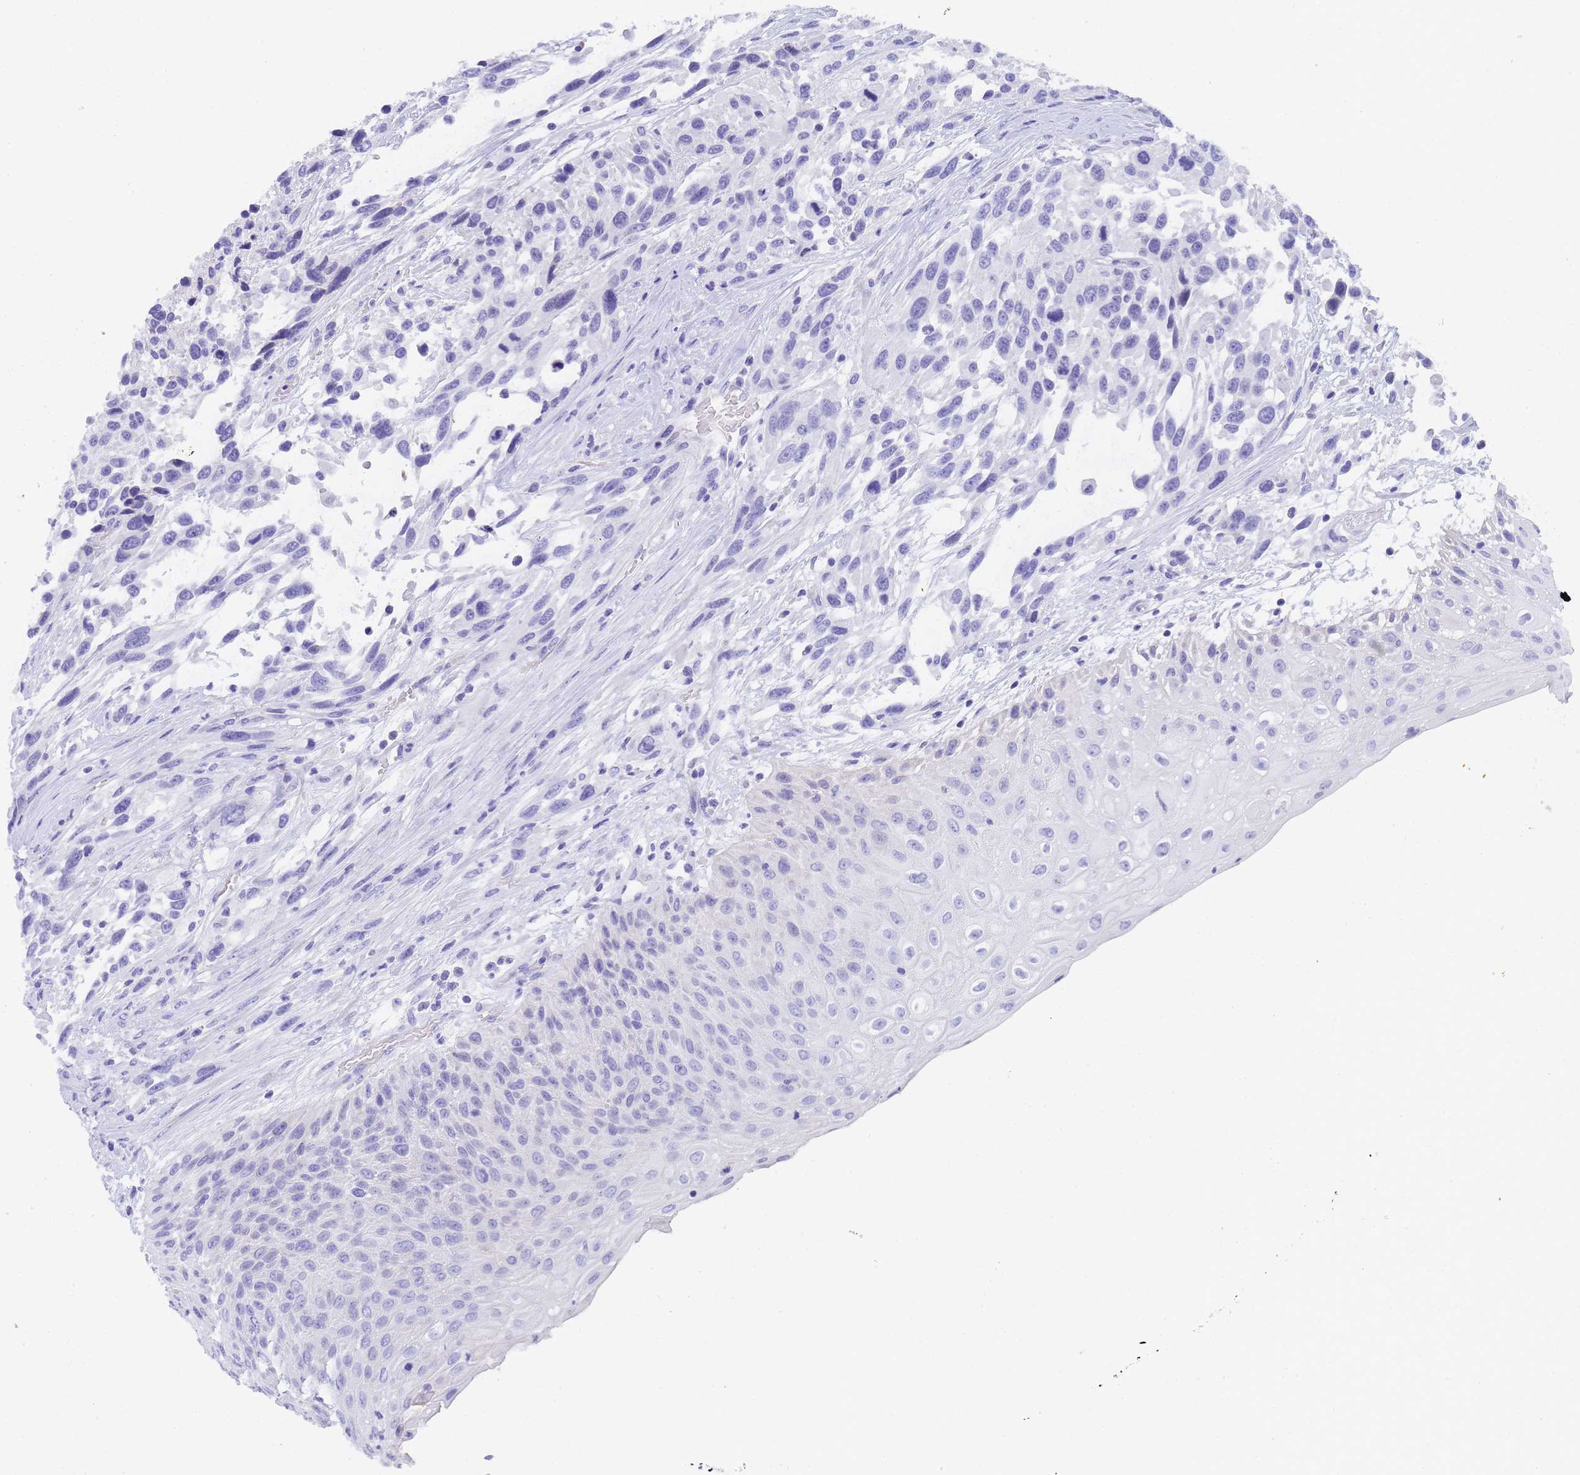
{"staining": {"intensity": "negative", "quantity": "none", "location": "none"}, "tissue": "urothelial cancer", "cell_type": "Tumor cells", "image_type": "cancer", "snomed": [{"axis": "morphology", "description": "Urothelial carcinoma, High grade"}, {"axis": "topography", "description": "Urinary bladder"}], "caption": "The IHC photomicrograph has no significant expression in tumor cells of high-grade urothelial carcinoma tissue. (DAB immunohistochemistry (IHC), high magnification).", "gene": "STATH", "patient": {"sex": "female", "age": 70}}